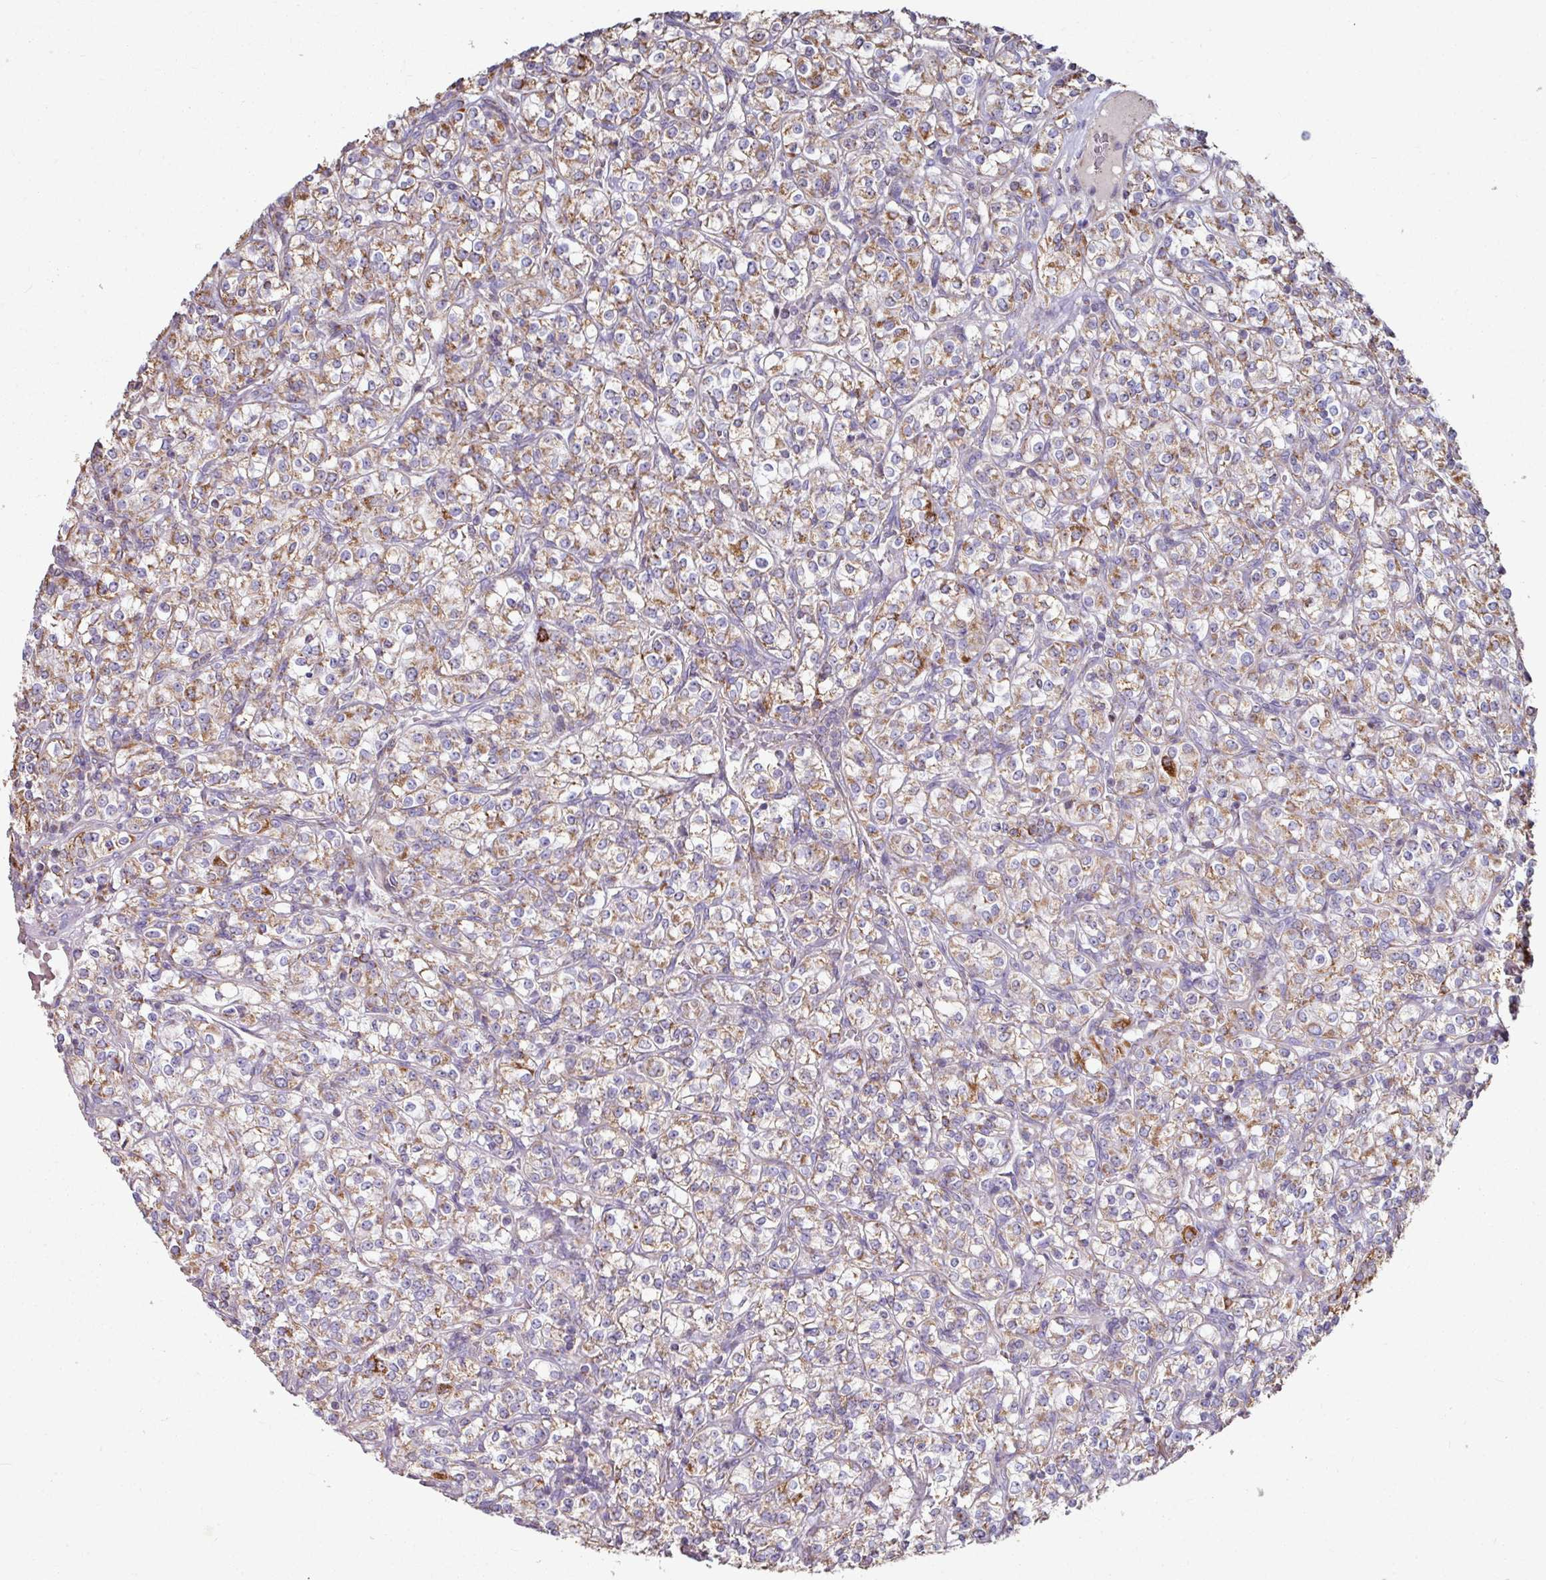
{"staining": {"intensity": "moderate", "quantity": ">75%", "location": "cytoplasmic/membranous"}, "tissue": "renal cancer", "cell_type": "Tumor cells", "image_type": "cancer", "snomed": [{"axis": "morphology", "description": "Adenocarcinoma, NOS"}, {"axis": "topography", "description": "Kidney"}], "caption": "This is an image of IHC staining of renal adenocarcinoma, which shows moderate expression in the cytoplasmic/membranous of tumor cells.", "gene": "OR2D3", "patient": {"sex": "male", "age": 77}}